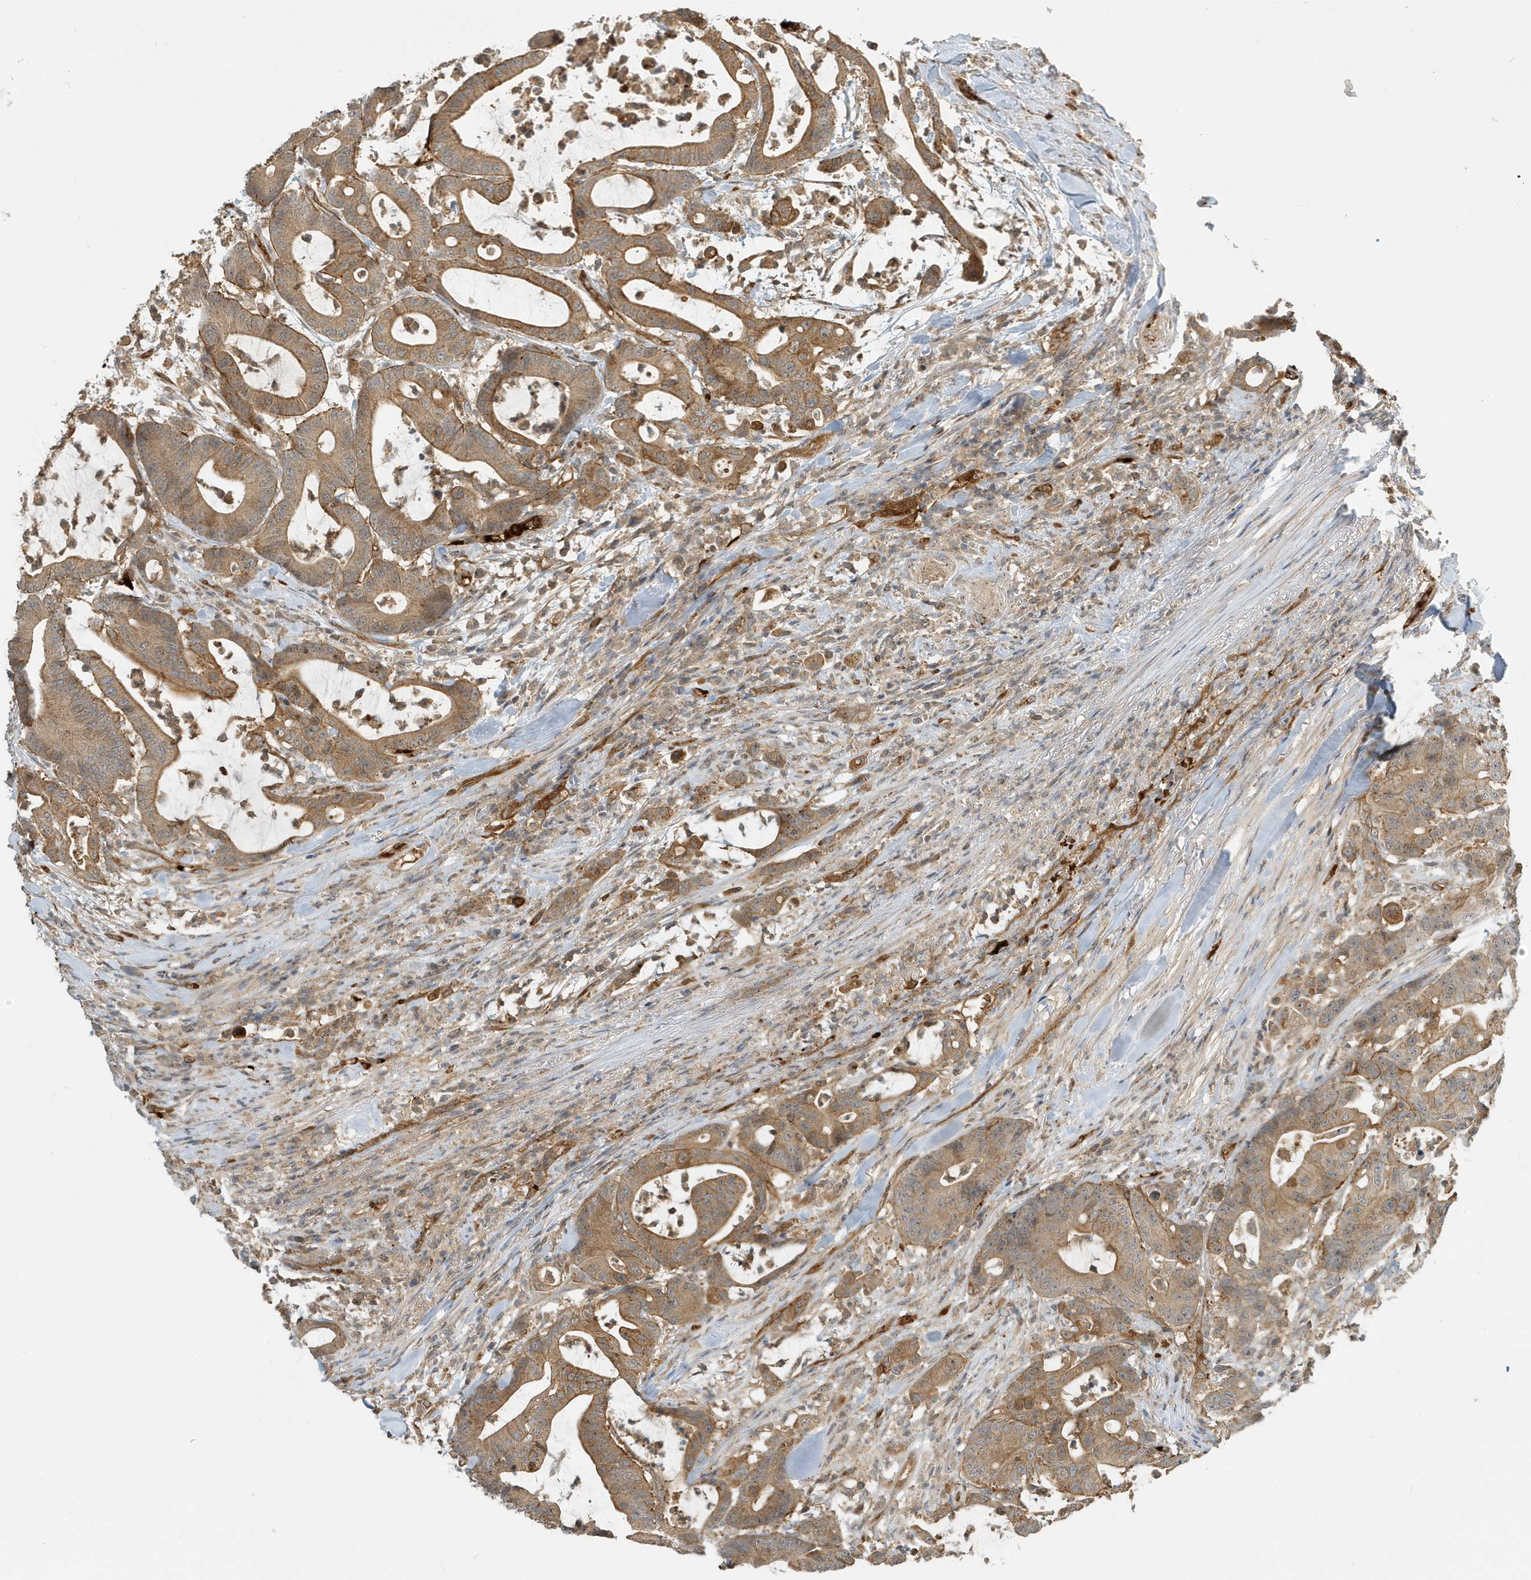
{"staining": {"intensity": "moderate", "quantity": ">75%", "location": "cytoplasmic/membranous"}, "tissue": "colorectal cancer", "cell_type": "Tumor cells", "image_type": "cancer", "snomed": [{"axis": "morphology", "description": "Adenocarcinoma, NOS"}, {"axis": "topography", "description": "Colon"}], "caption": "A medium amount of moderate cytoplasmic/membranous positivity is present in about >75% of tumor cells in adenocarcinoma (colorectal) tissue.", "gene": "FYCO1", "patient": {"sex": "female", "age": 84}}